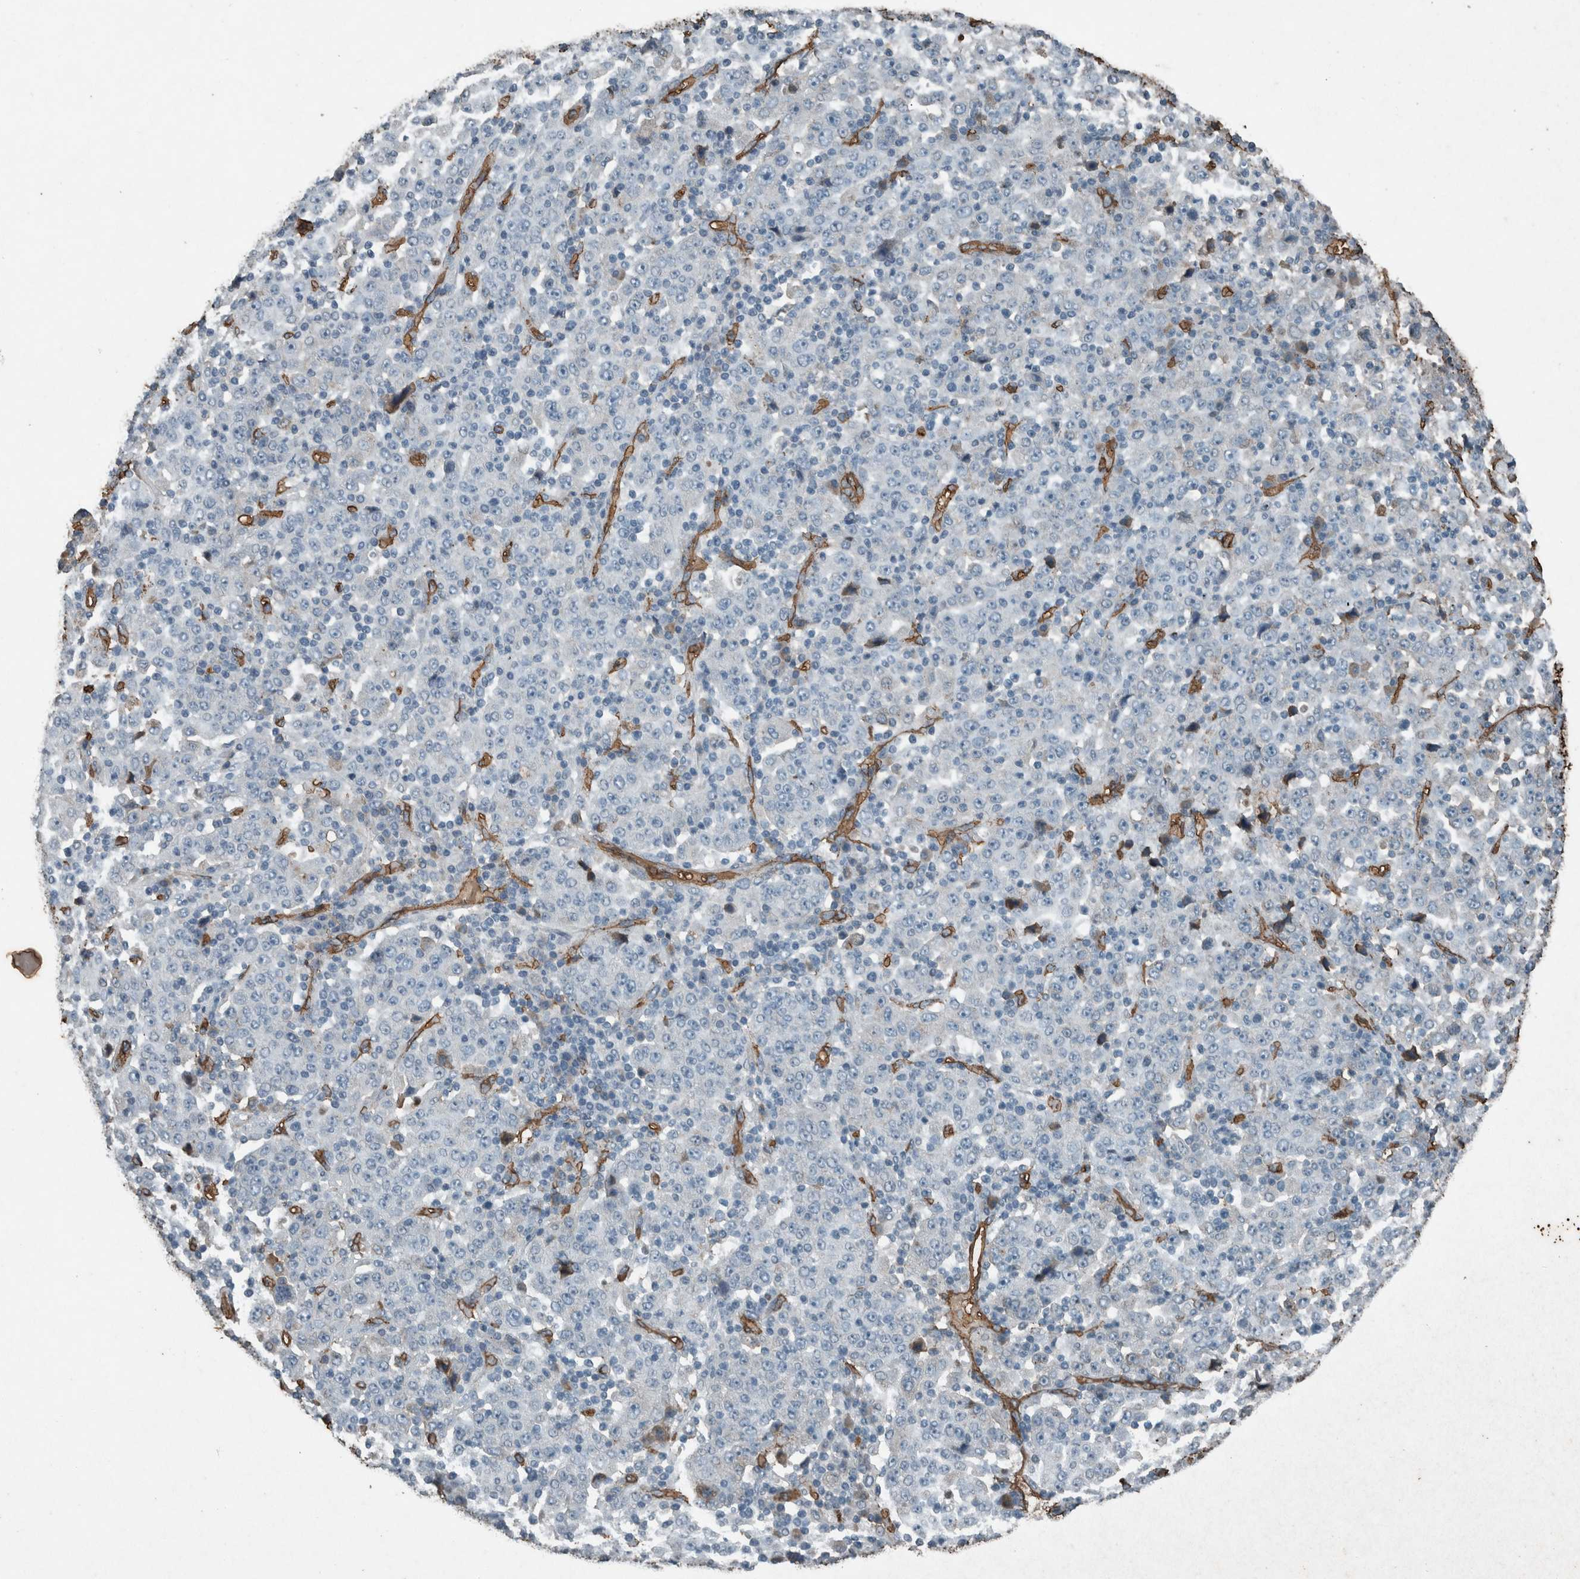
{"staining": {"intensity": "negative", "quantity": "none", "location": "none"}, "tissue": "stomach cancer", "cell_type": "Tumor cells", "image_type": "cancer", "snomed": [{"axis": "morphology", "description": "Normal tissue, NOS"}, {"axis": "morphology", "description": "Adenocarcinoma, NOS"}, {"axis": "topography", "description": "Stomach, upper"}, {"axis": "topography", "description": "Stomach"}], "caption": "Immunohistochemistry photomicrograph of human stomach cancer (adenocarcinoma) stained for a protein (brown), which exhibits no staining in tumor cells.", "gene": "LBP", "patient": {"sex": "male", "age": 59}}